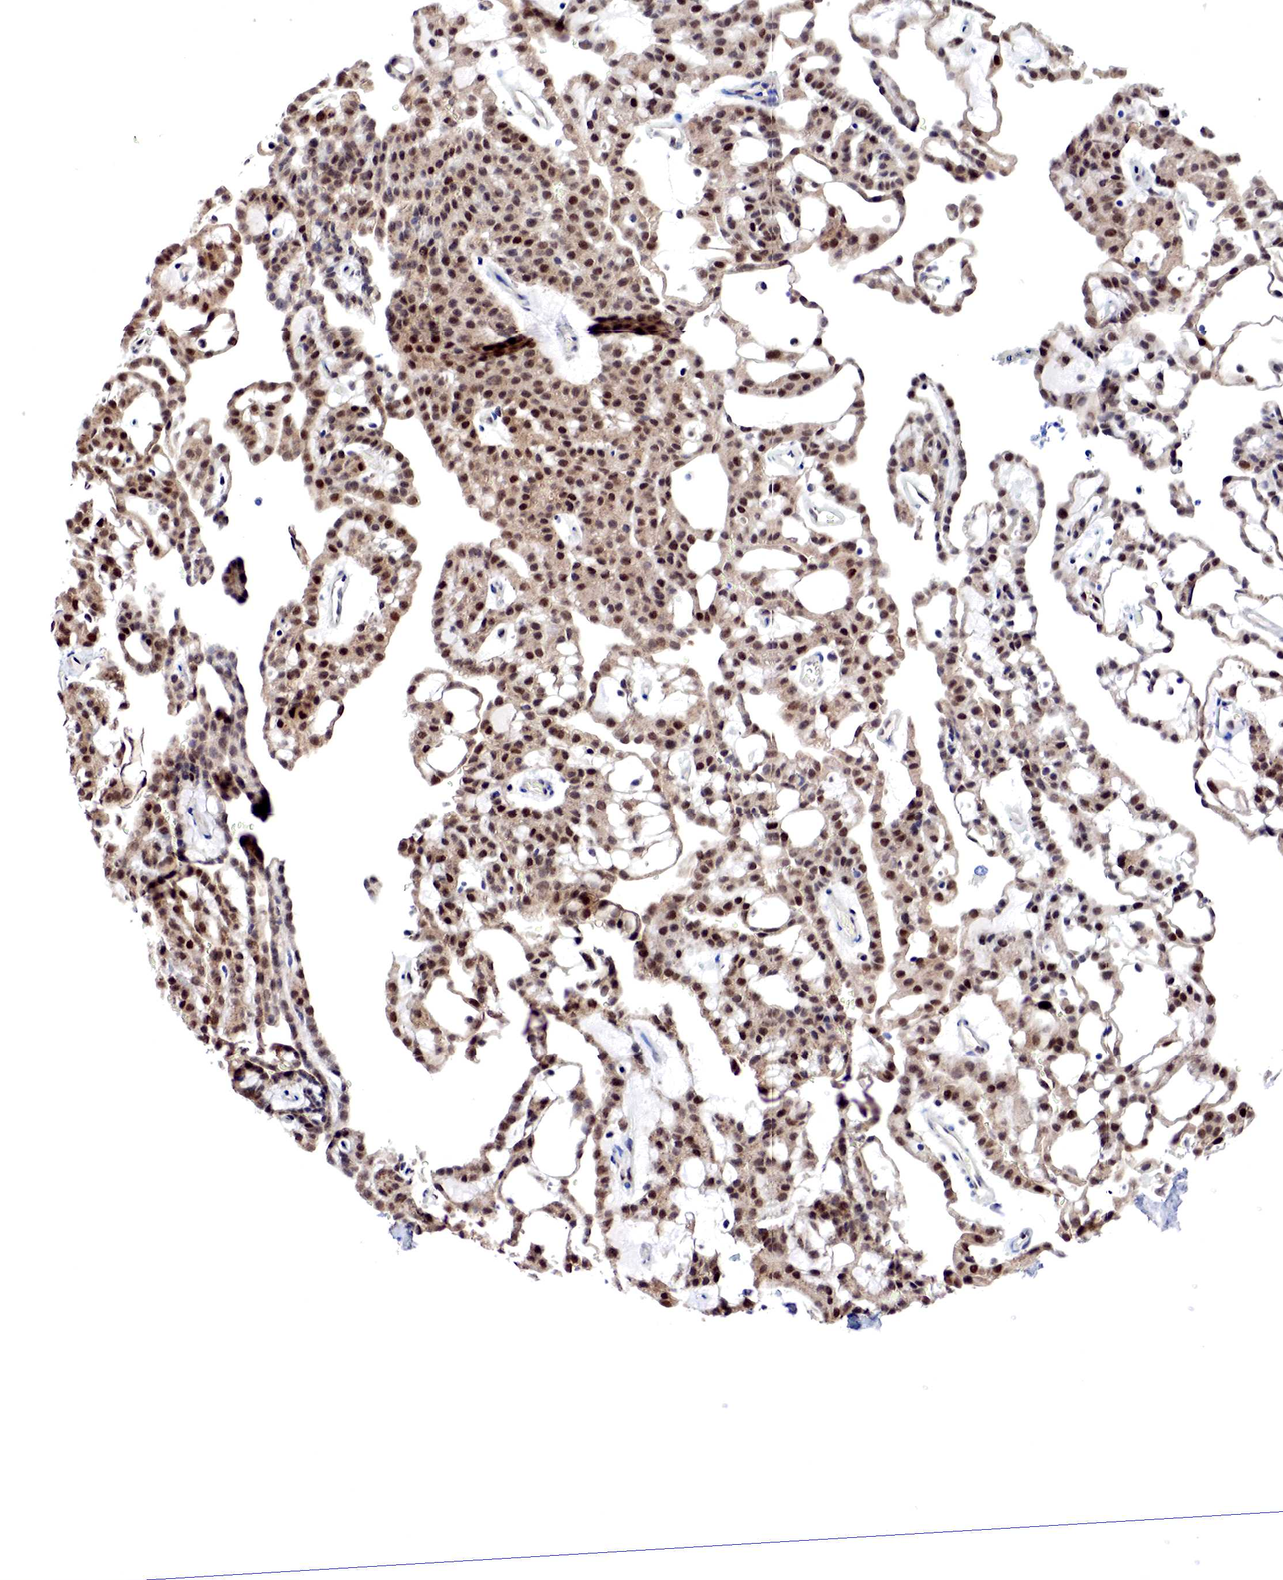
{"staining": {"intensity": "moderate", "quantity": ">75%", "location": "cytoplasmic/membranous,nuclear"}, "tissue": "renal cancer", "cell_type": "Tumor cells", "image_type": "cancer", "snomed": [{"axis": "morphology", "description": "Adenocarcinoma, NOS"}, {"axis": "topography", "description": "Kidney"}], "caption": "Protein expression analysis of human renal cancer (adenocarcinoma) reveals moderate cytoplasmic/membranous and nuclear staining in about >75% of tumor cells.", "gene": "PABIR2", "patient": {"sex": "male", "age": 63}}